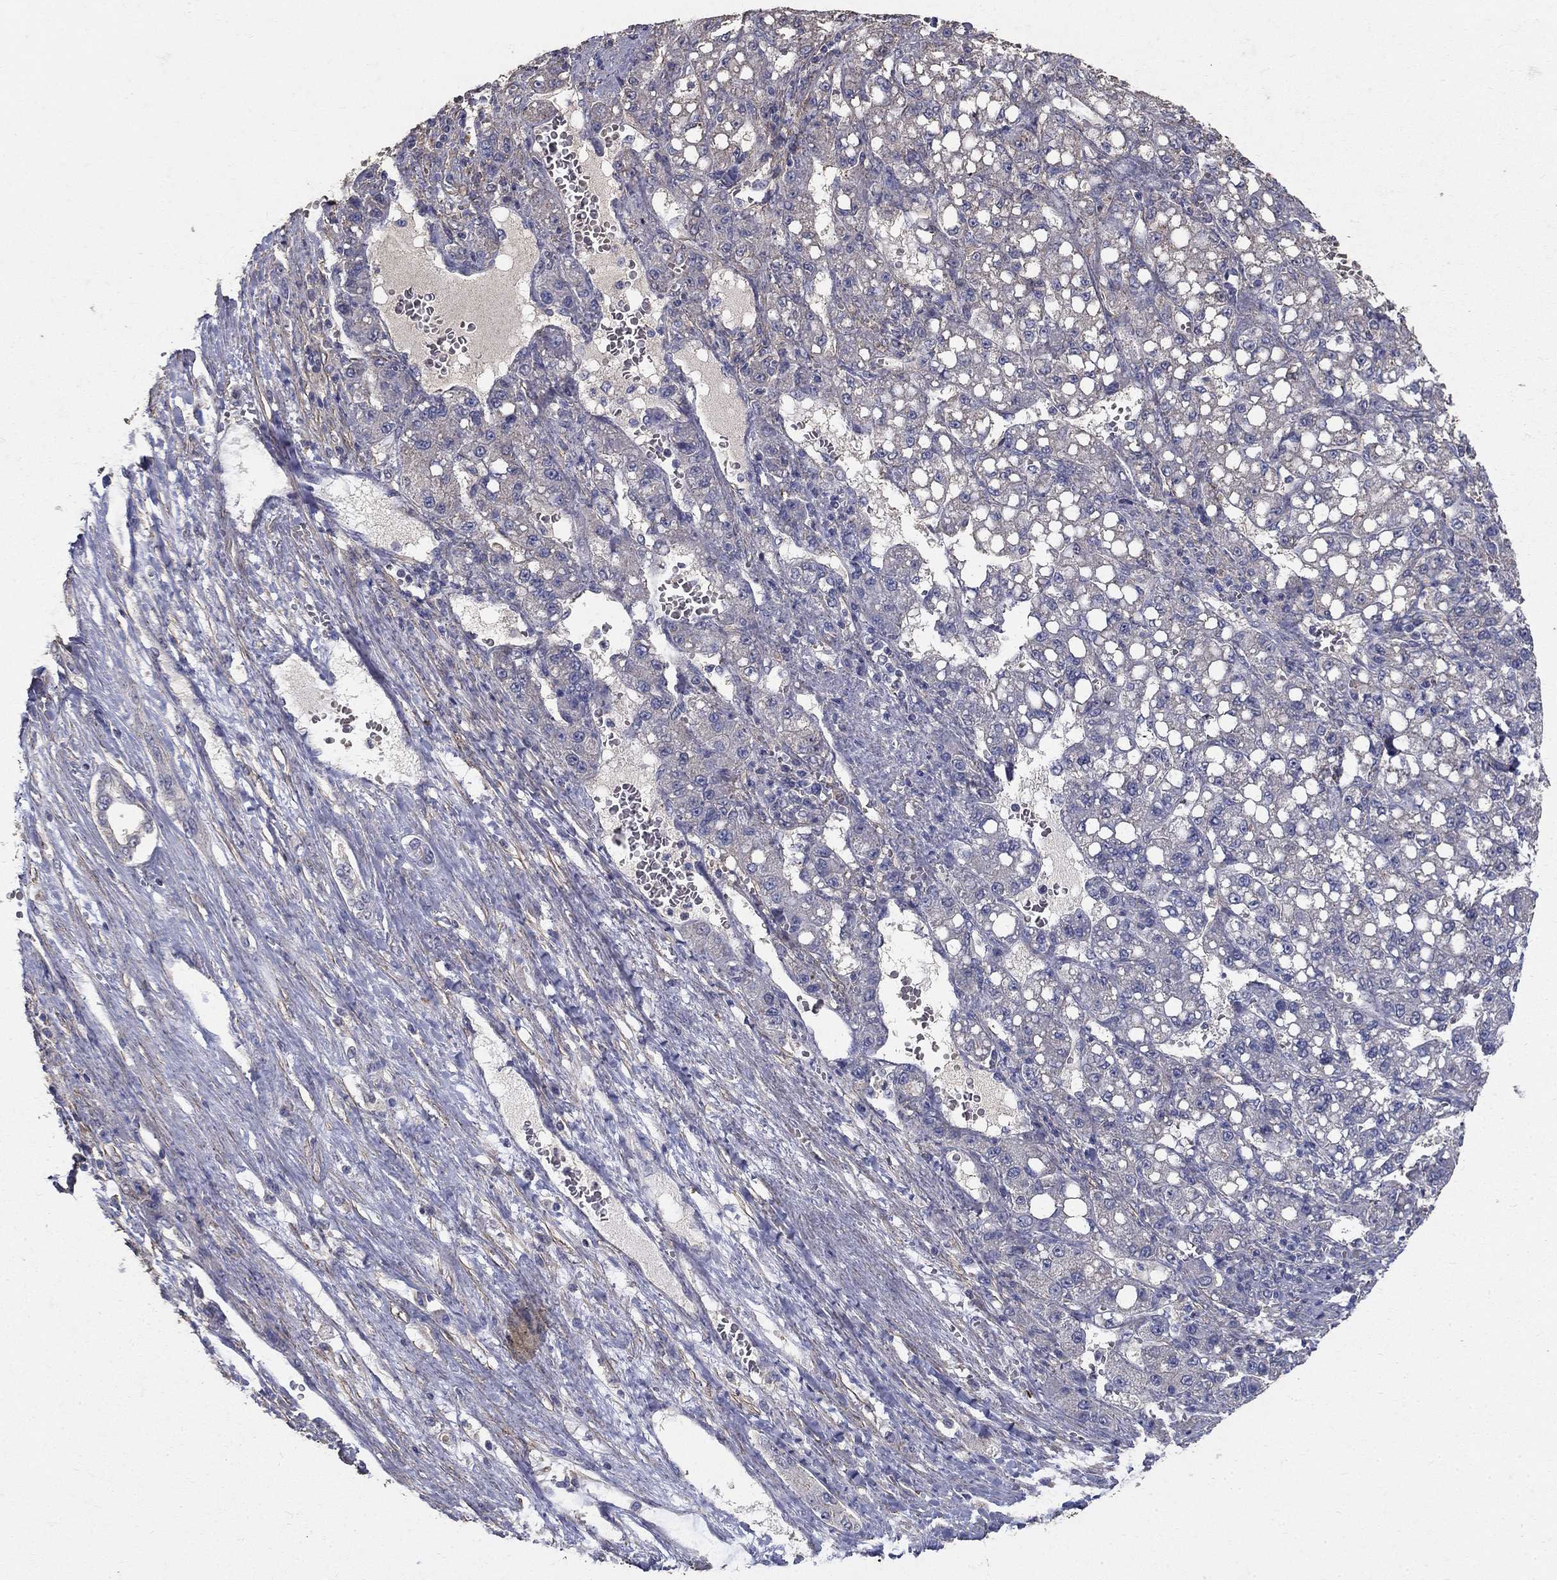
{"staining": {"intensity": "negative", "quantity": "none", "location": "none"}, "tissue": "liver cancer", "cell_type": "Tumor cells", "image_type": "cancer", "snomed": [{"axis": "morphology", "description": "Carcinoma, Hepatocellular, NOS"}, {"axis": "topography", "description": "Liver"}], "caption": "Immunohistochemistry (IHC) photomicrograph of human liver hepatocellular carcinoma stained for a protein (brown), which demonstrates no positivity in tumor cells.", "gene": "MPP2", "patient": {"sex": "female", "age": 65}}